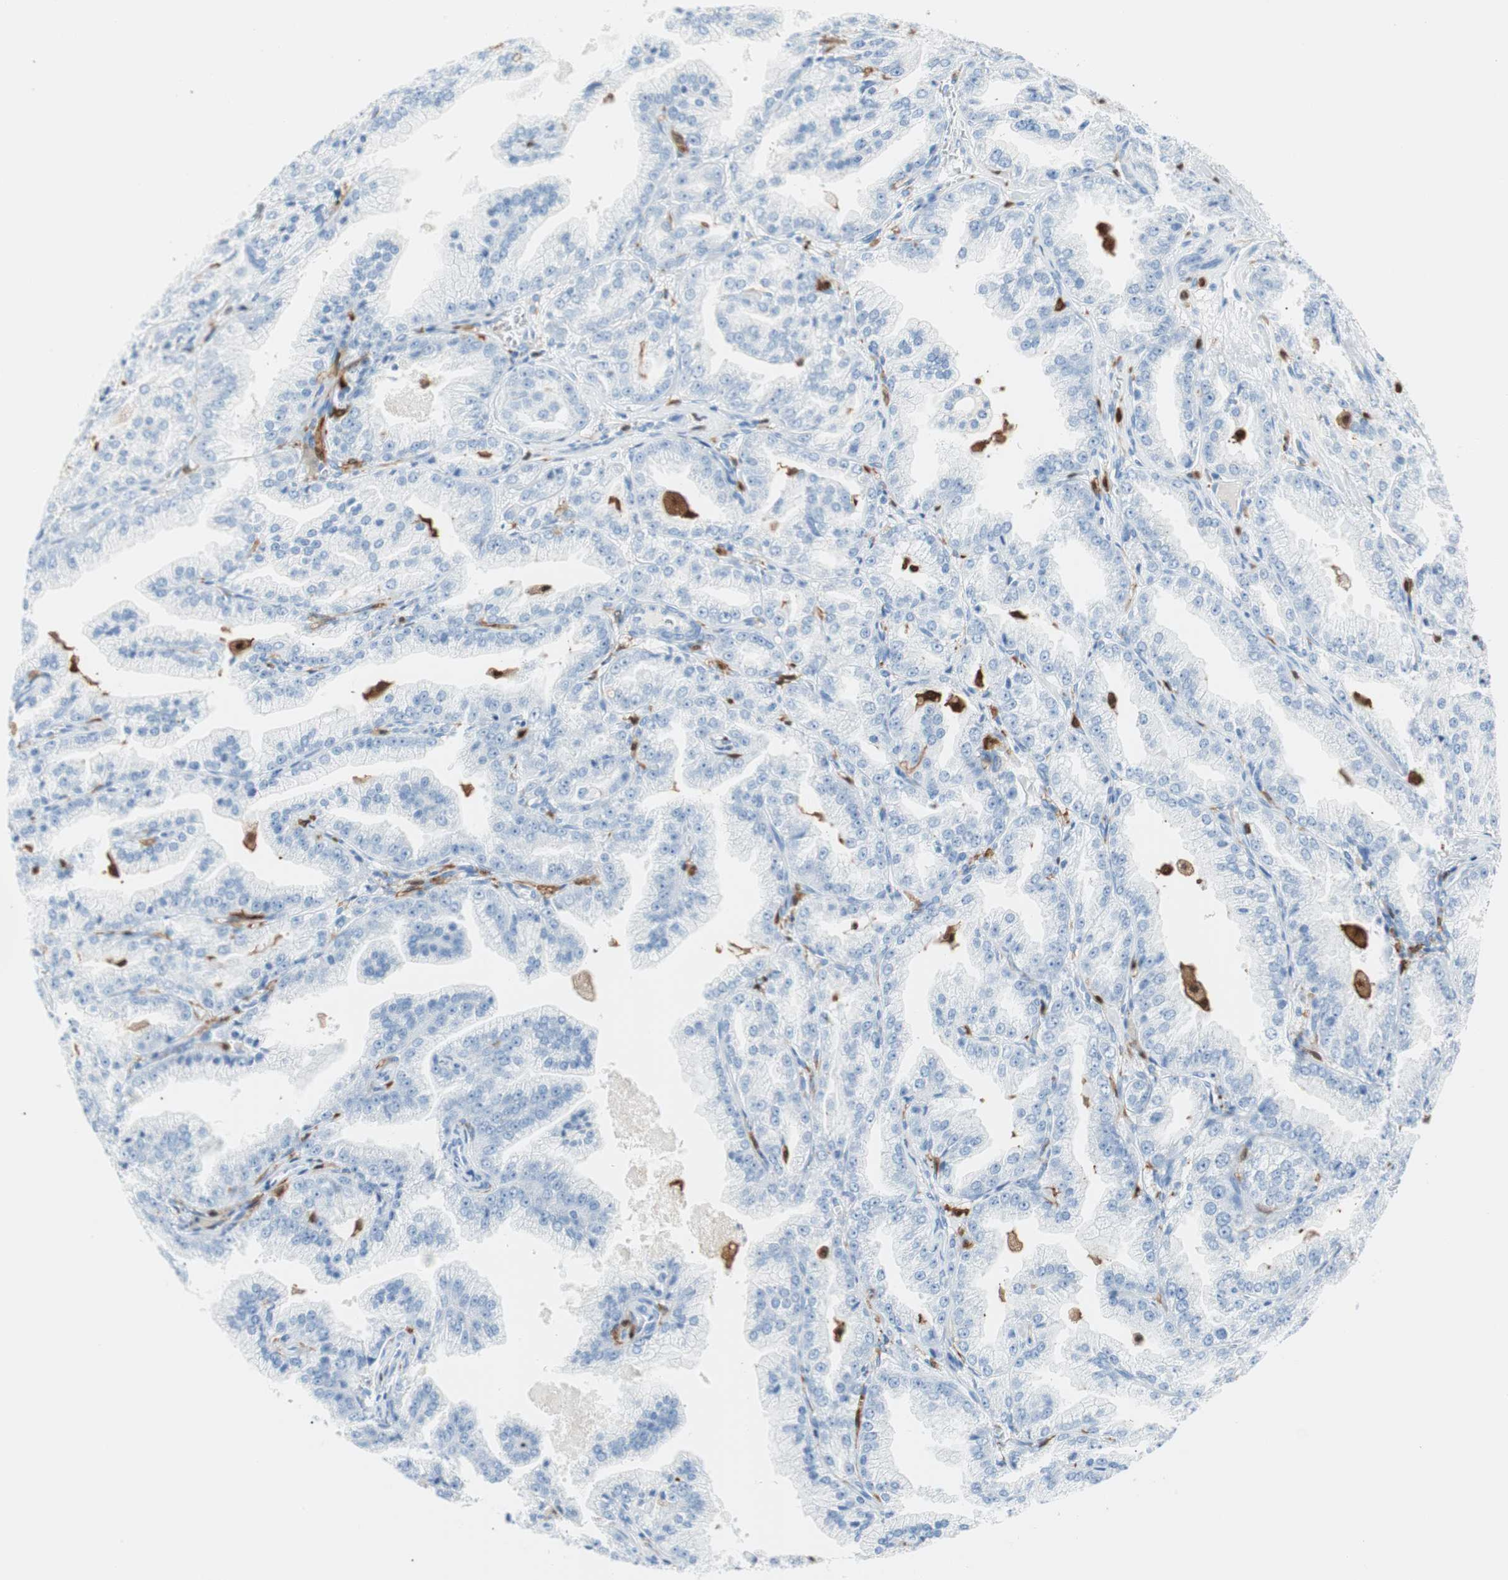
{"staining": {"intensity": "negative", "quantity": "none", "location": "none"}, "tissue": "prostate cancer", "cell_type": "Tumor cells", "image_type": "cancer", "snomed": [{"axis": "morphology", "description": "Adenocarcinoma, High grade"}, {"axis": "topography", "description": "Prostate"}], "caption": "The immunohistochemistry histopathology image has no significant expression in tumor cells of prostate cancer (high-grade adenocarcinoma) tissue.", "gene": "IL18", "patient": {"sex": "male", "age": 61}}